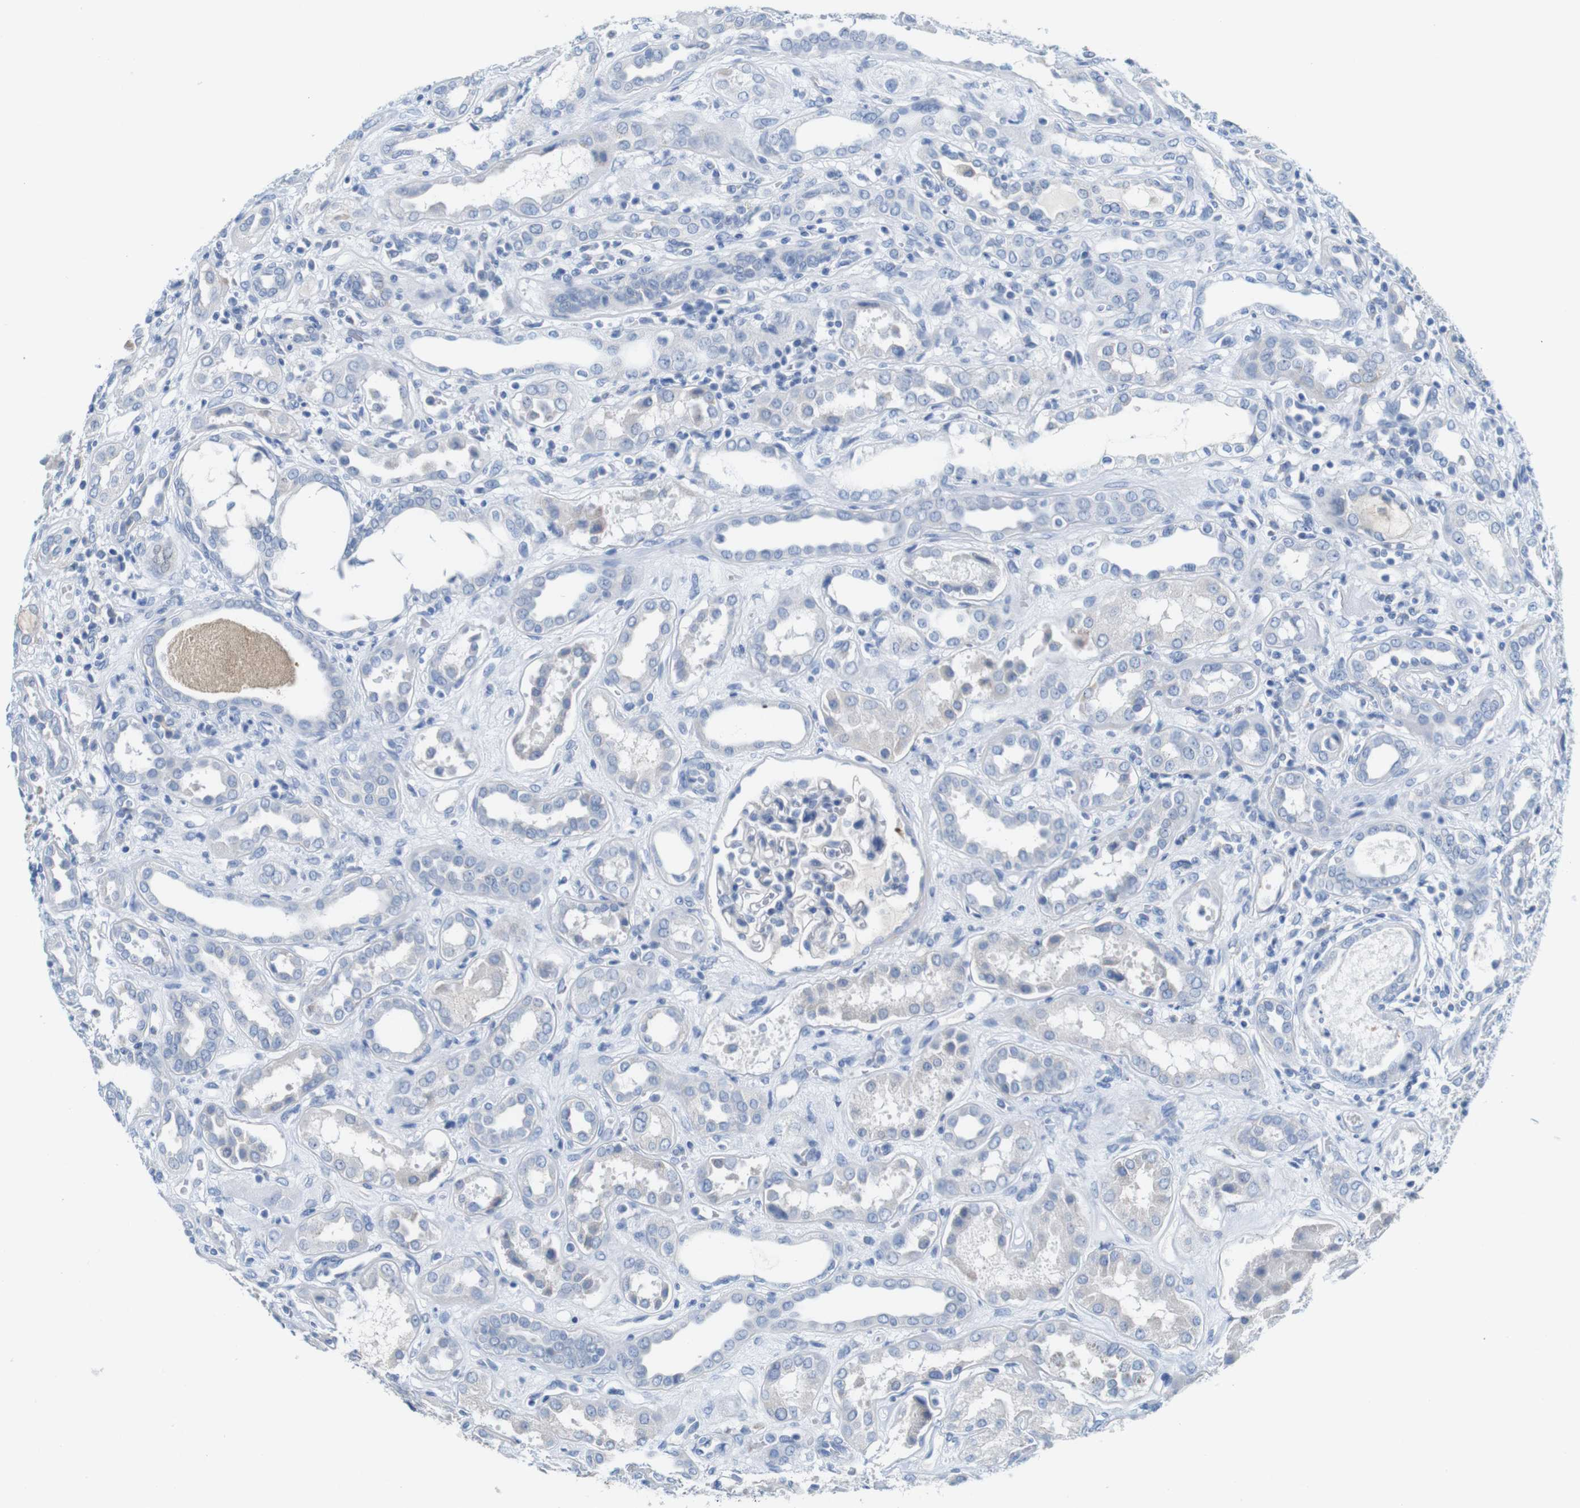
{"staining": {"intensity": "negative", "quantity": "none", "location": "none"}, "tissue": "kidney", "cell_type": "Cells in glomeruli", "image_type": "normal", "snomed": [{"axis": "morphology", "description": "Normal tissue, NOS"}, {"axis": "topography", "description": "Kidney"}], "caption": "Unremarkable kidney was stained to show a protein in brown. There is no significant positivity in cells in glomeruli. (DAB immunohistochemistry, high magnification).", "gene": "IGSF8", "patient": {"sex": "male", "age": 59}}